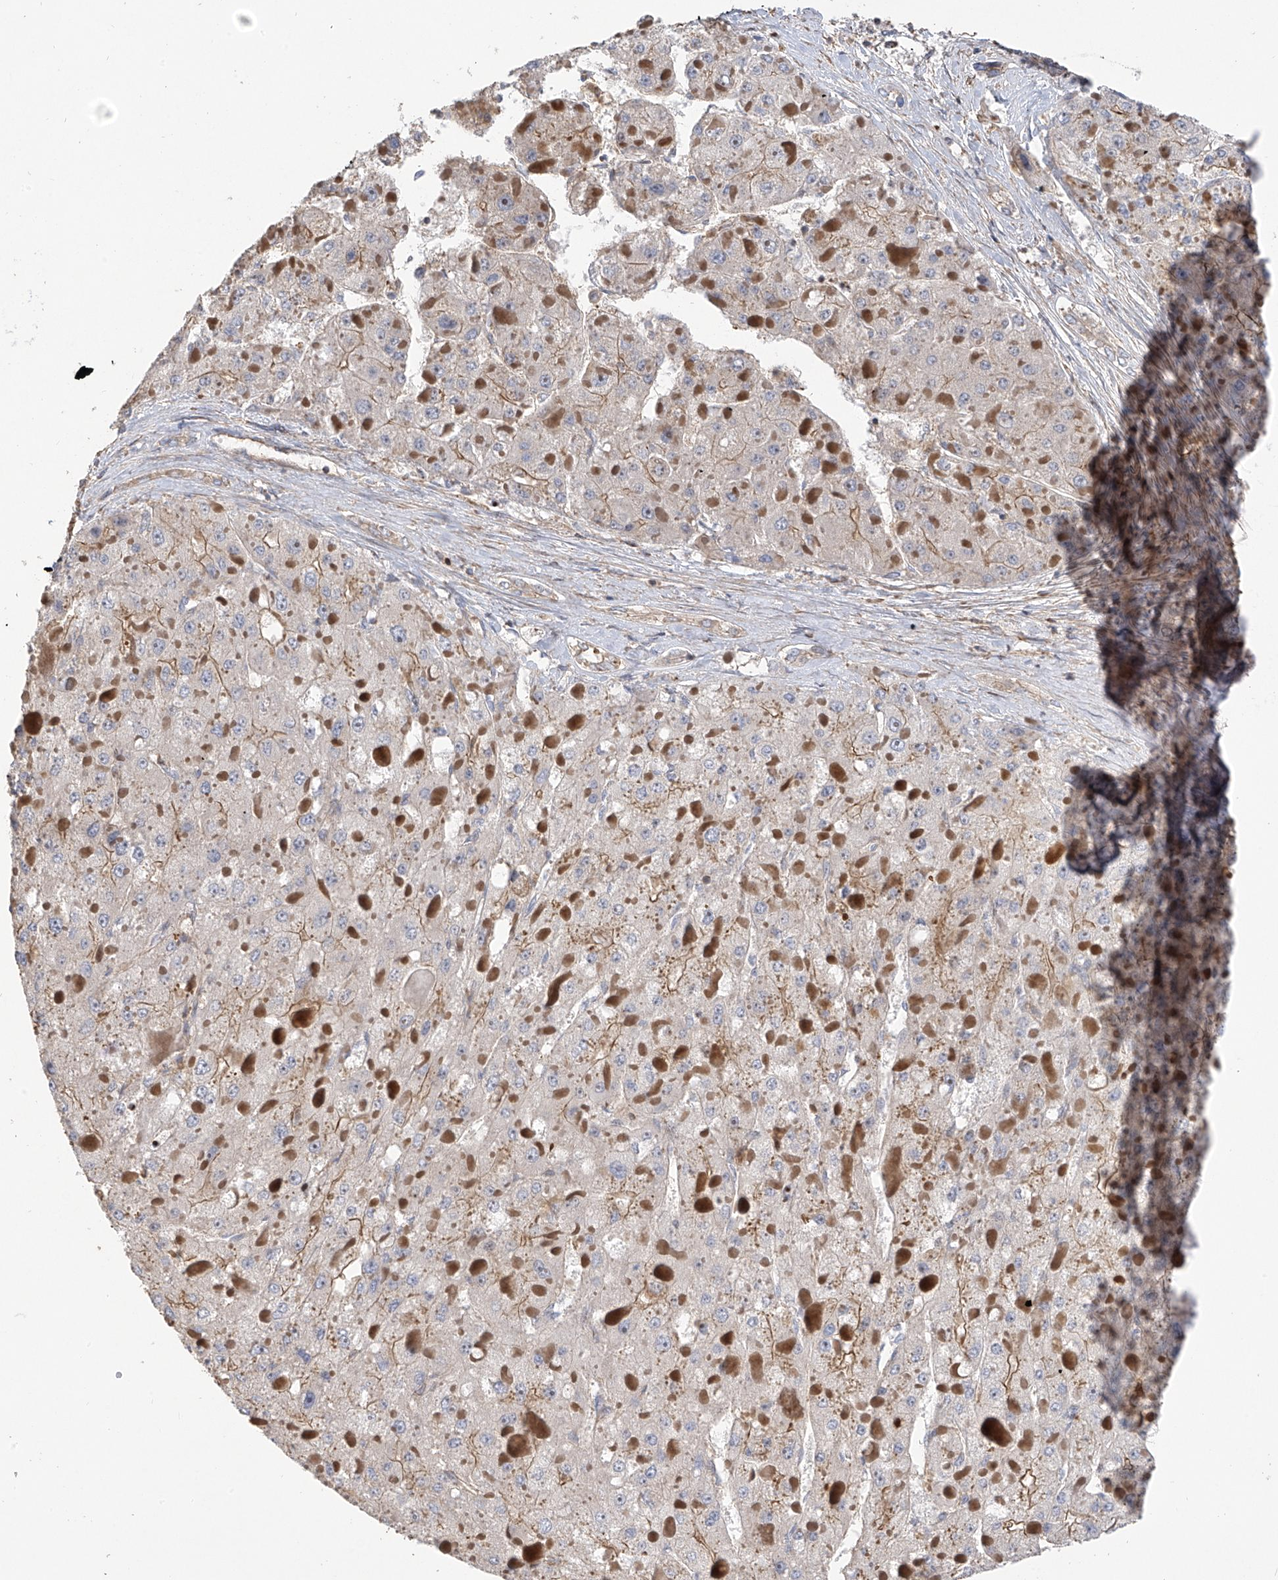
{"staining": {"intensity": "moderate", "quantity": "<25%", "location": "cytoplasmic/membranous"}, "tissue": "liver cancer", "cell_type": "Tumor cells", "image_type": "cancer", "snomed": [{"axis": "morphology", "description": "Carcinoma, Hepatocellular, NOS"}, {"axis": "topography", "description": "Liver"}], "caption": "Tumor cells display low levels of moderate cytoplasmic/membranous expression in about <25% of cells in human liver cancer.", "gene": "SLC43A3", "patient": {"sex": "female", "age": 73}}